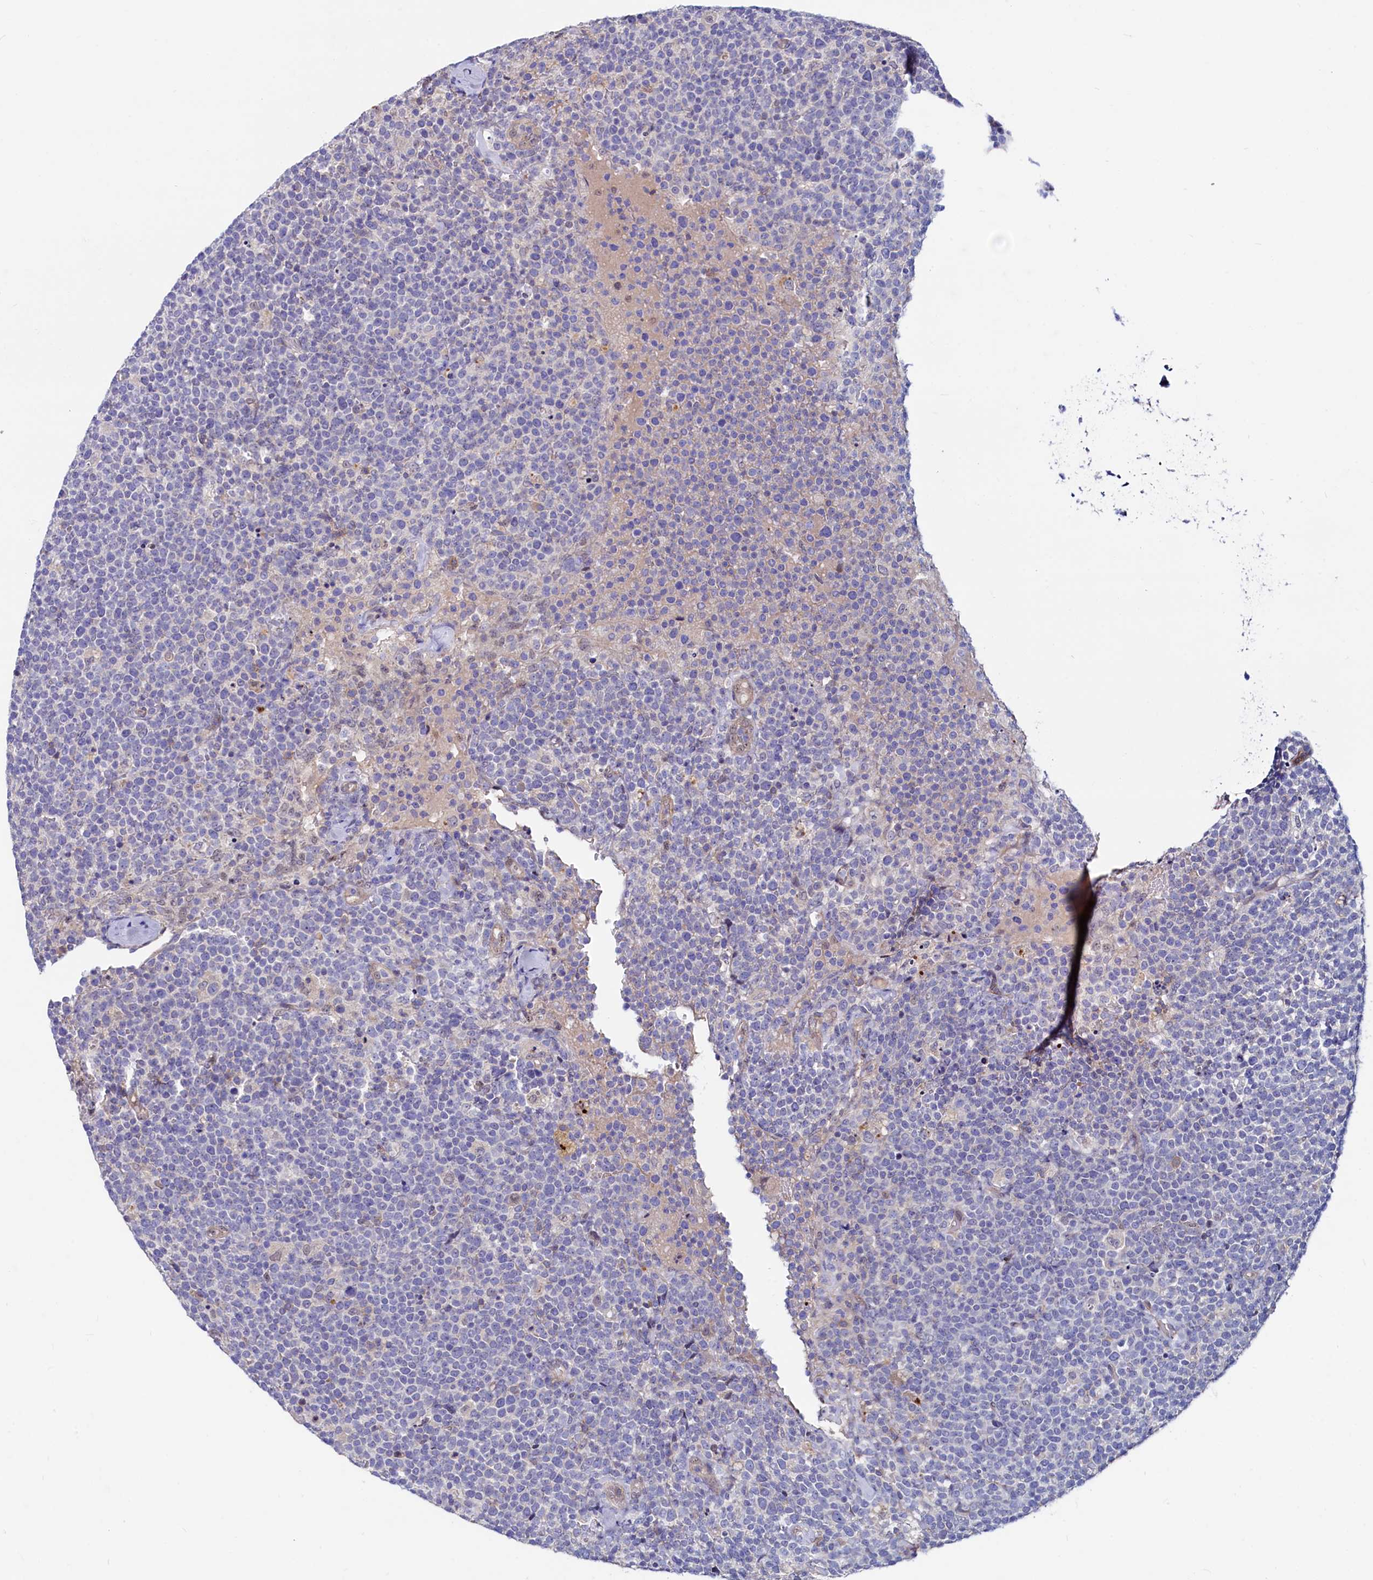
{"staining": {"intensity": "negative", "quantity": "none", "location": "none"}, "tissue": "lymphoma", "cell_type": "Tumor cells", "image_type": "cancer", "snomed": [{"axis": "morphology", "description": "Malignant lymphoma, non-Hodgkin's type, High grade"}, {"axis": "topography", "description": "Lymph node"}], "caption": "The immunohistochemistry micrograph has no significant expression in tumor cells of lymphoma tissue. (DAB immunohistochemistry (IHC), high magnification).", "gene": "ASTE1", "patient": {"sex": "male", "age": 61}}